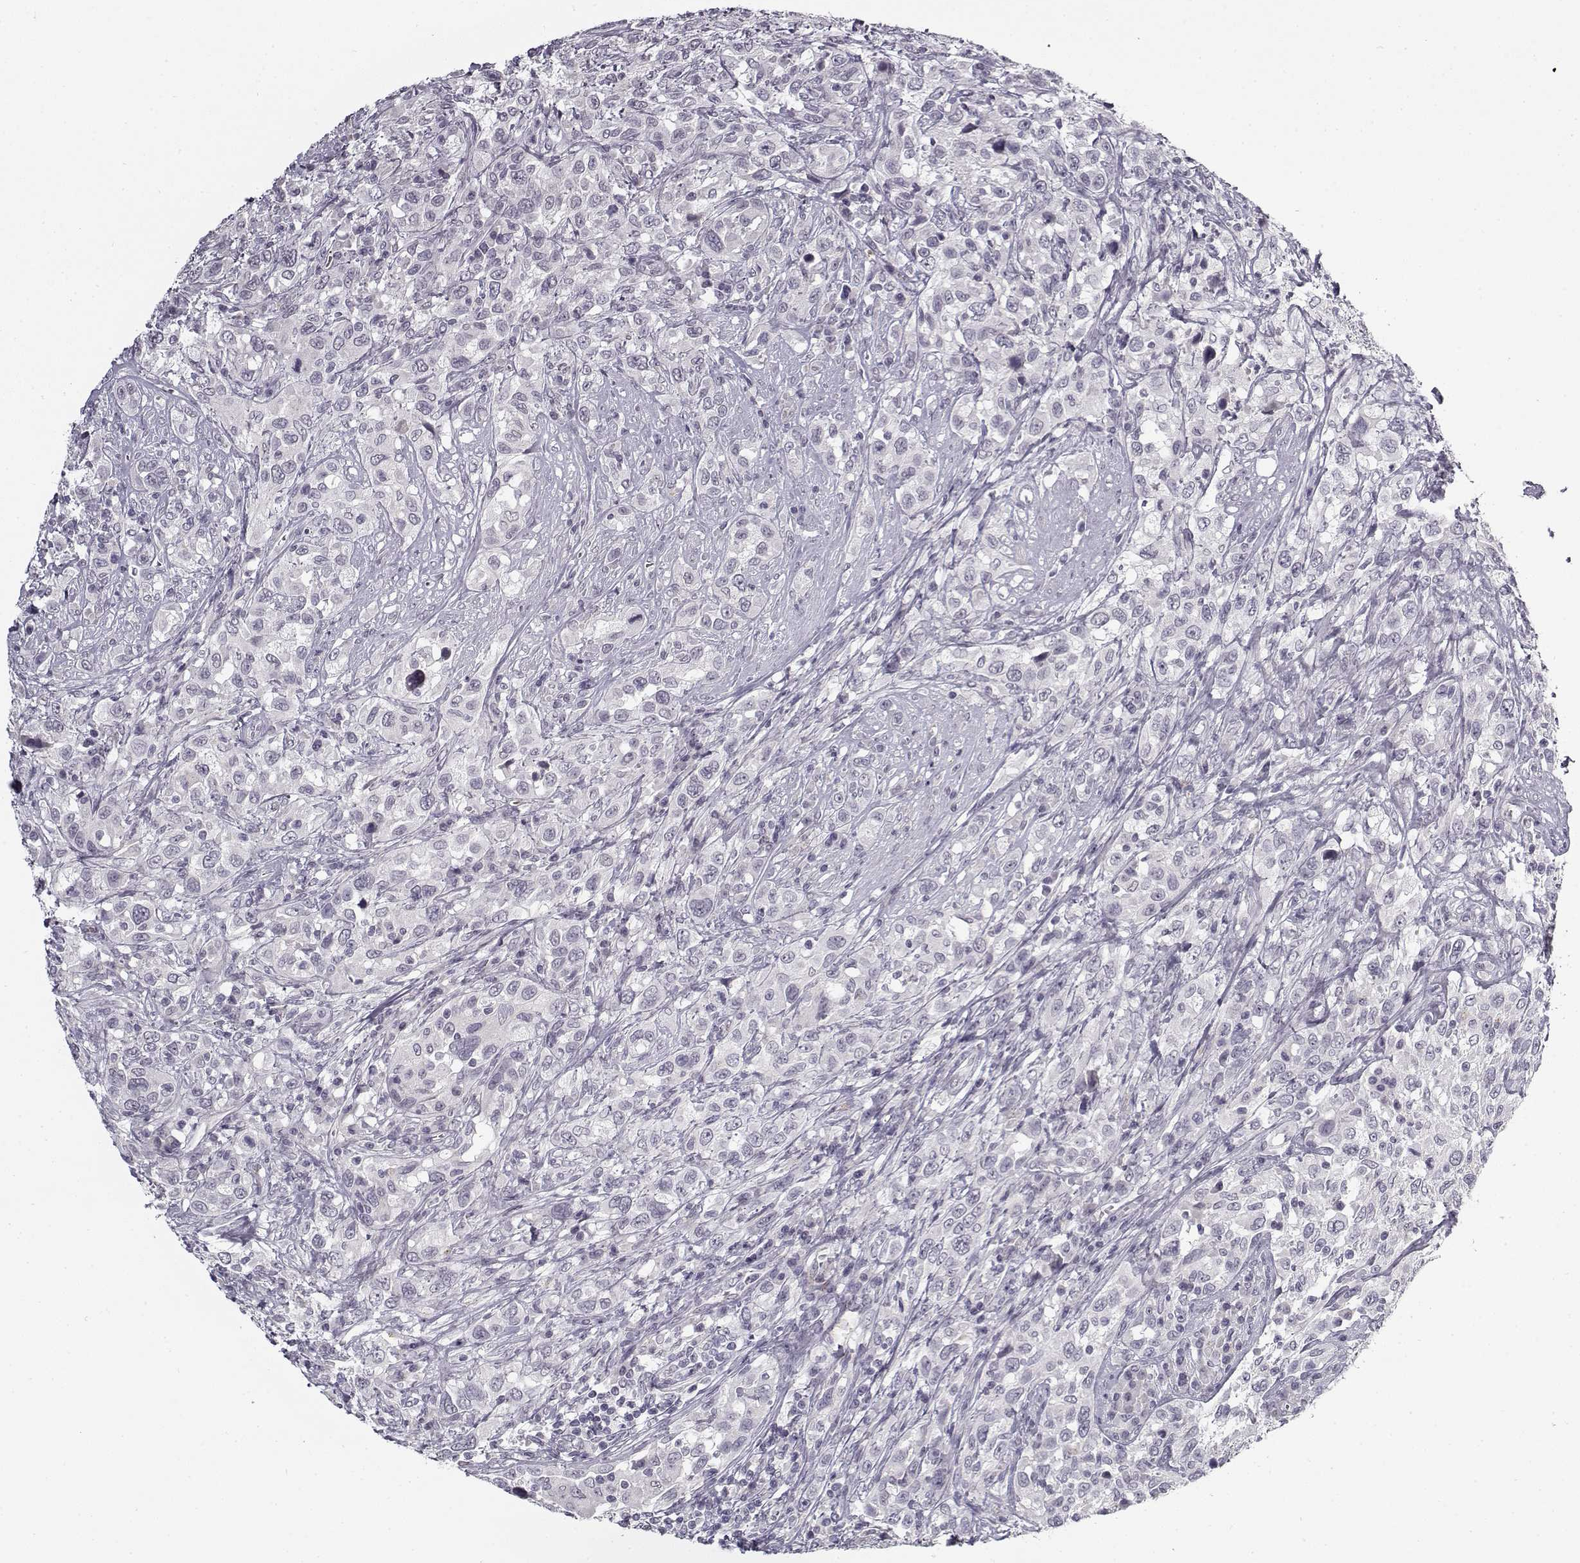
{"staining": {"intensity": "negative", "quantity": "none", "location": "none"}, "tissue": "urothelial cancer", "cell_type": "Tumor cells", "image_type": "cancer", "snomed": [{"axis": "morphology", "description": "Urothelial carcinoma, NOS"}, {"axis": "morphology", "description": "Urothelial carcinoma, High grade"}, {"axis": "topography", "description": "Urinary bladder"}], "caption": "Immunohistochemical staining of human urothelial cancer displays no significant positivity in tumor cells.", "gene": "SNCA", "patient": {"sex": "female", "age": 64}}